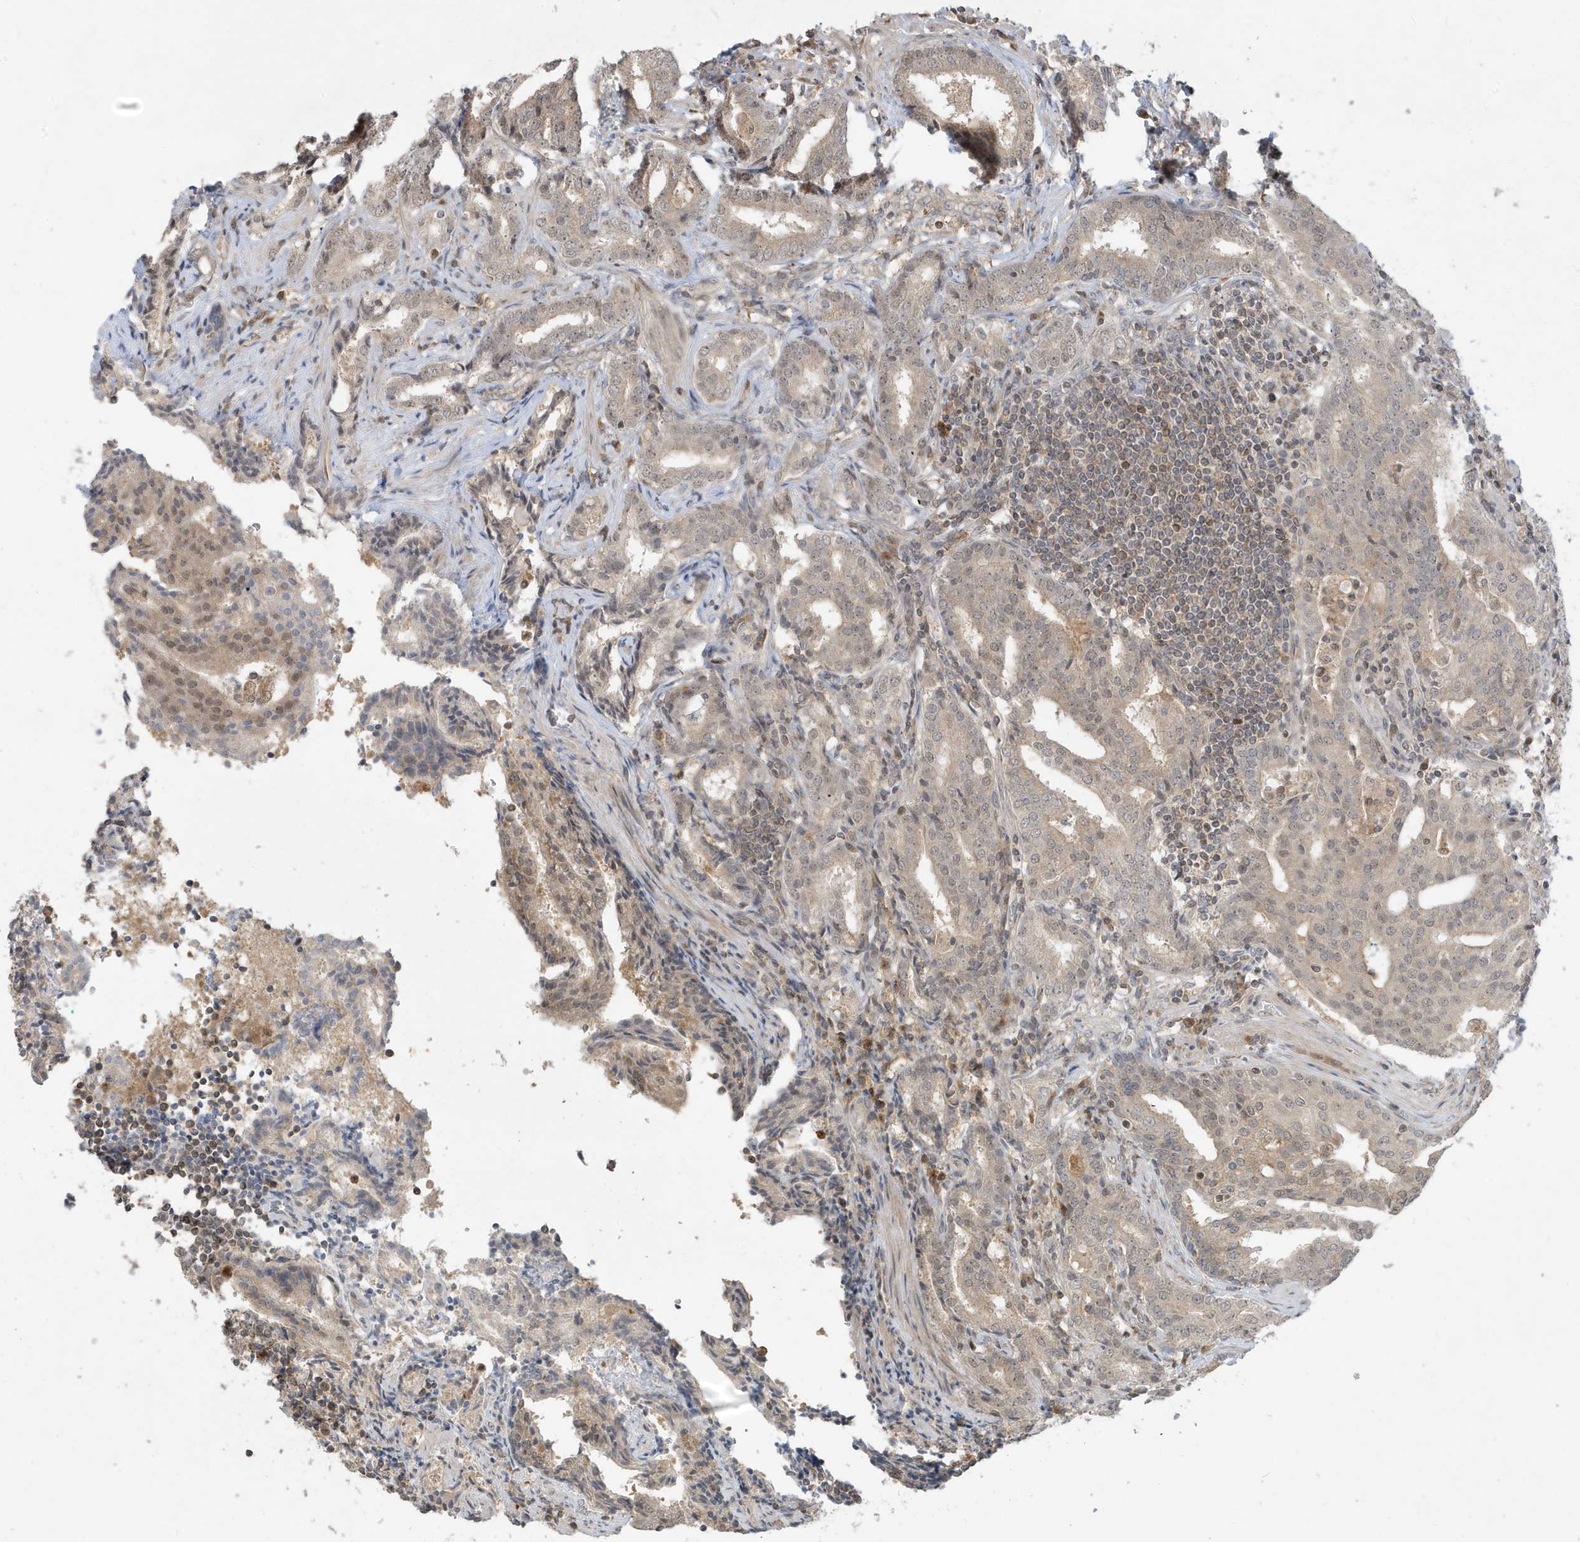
{"staining": {"intensity": "weak", "quantity": "25%-75%", "location": "cytoplasmic/membranous,nuclear"}, "tissue": "prostate cancer", "cell_type": "Tumor cells", "image_type": "cancer", "snomed": [{"axis": "morphology", "description": "Adenocarcinoma, High grade"}, {"axis": "topography", "description": "Prostate"}], "caption": "Prostate cancer stained with DAB immunohistochemistry reveals low levels of weak cytoplasmic/membranous and nuclear expression in about 25%-75% of tumor cells.", "gene": "PRRT3", "patient": {"sex": "male", "age": 63}}